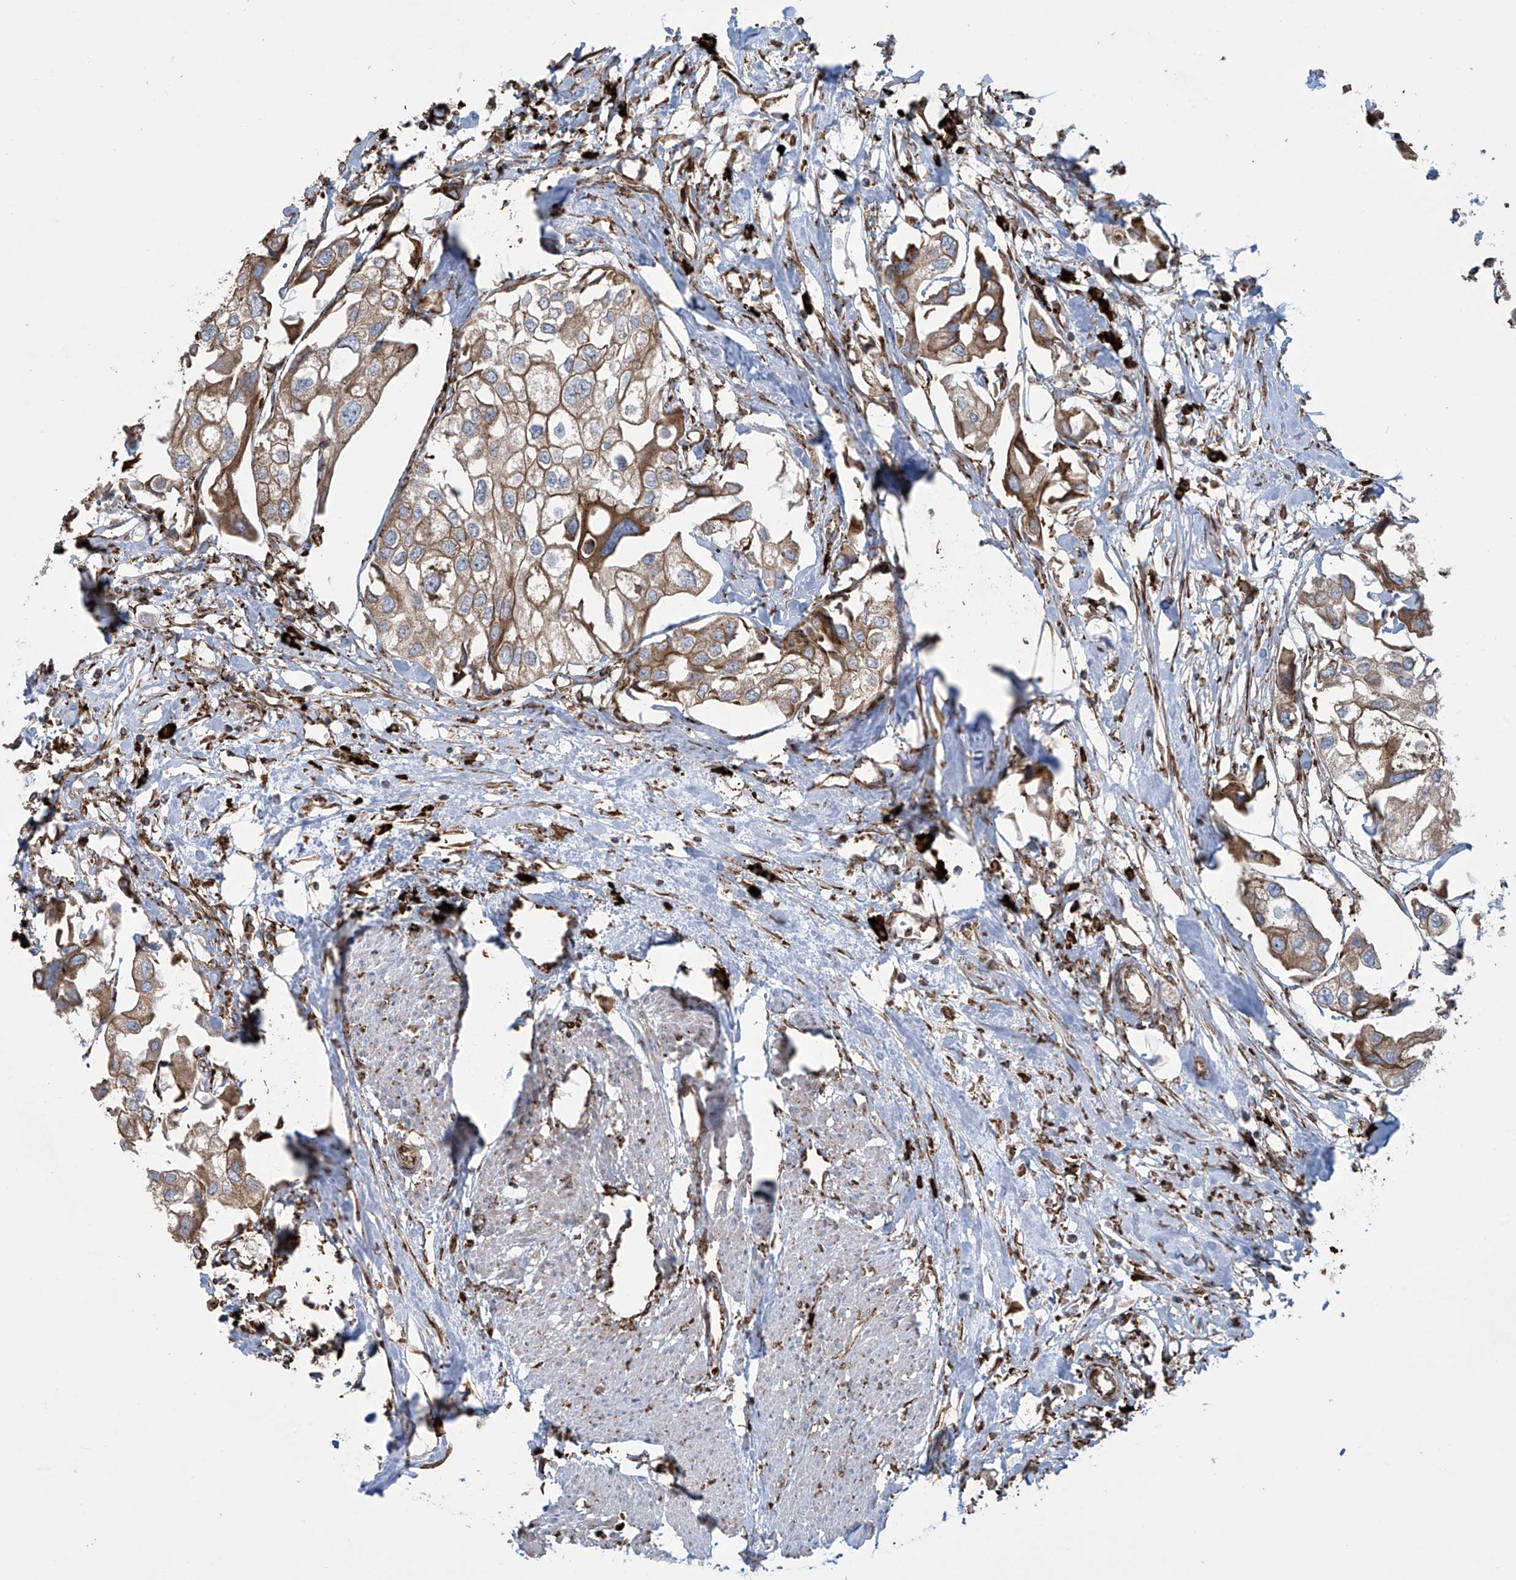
{"staining": {"intensity": "moderate", "quantity": "25%-75%", "location": "cytoplasmic/membranous"}, "tissue": "urothelial cancer", "cell_type": "Tumor cells", "image_type": "cancer", "snomed": [{"axis": "morphology", "description": "Urothelial carcinoma, High grade"}, {"axis": "topography", "description": "Urinary bladder"}], "caption": "IHC image of human urothelial cancer stained for a protein (brown), which exhibits medium levels of moderate cytoplasmic/membranous staining in about 25%-75% of tumor cells.", "gene": "MX1", "patient": {"sex": "male", "age": 64}}